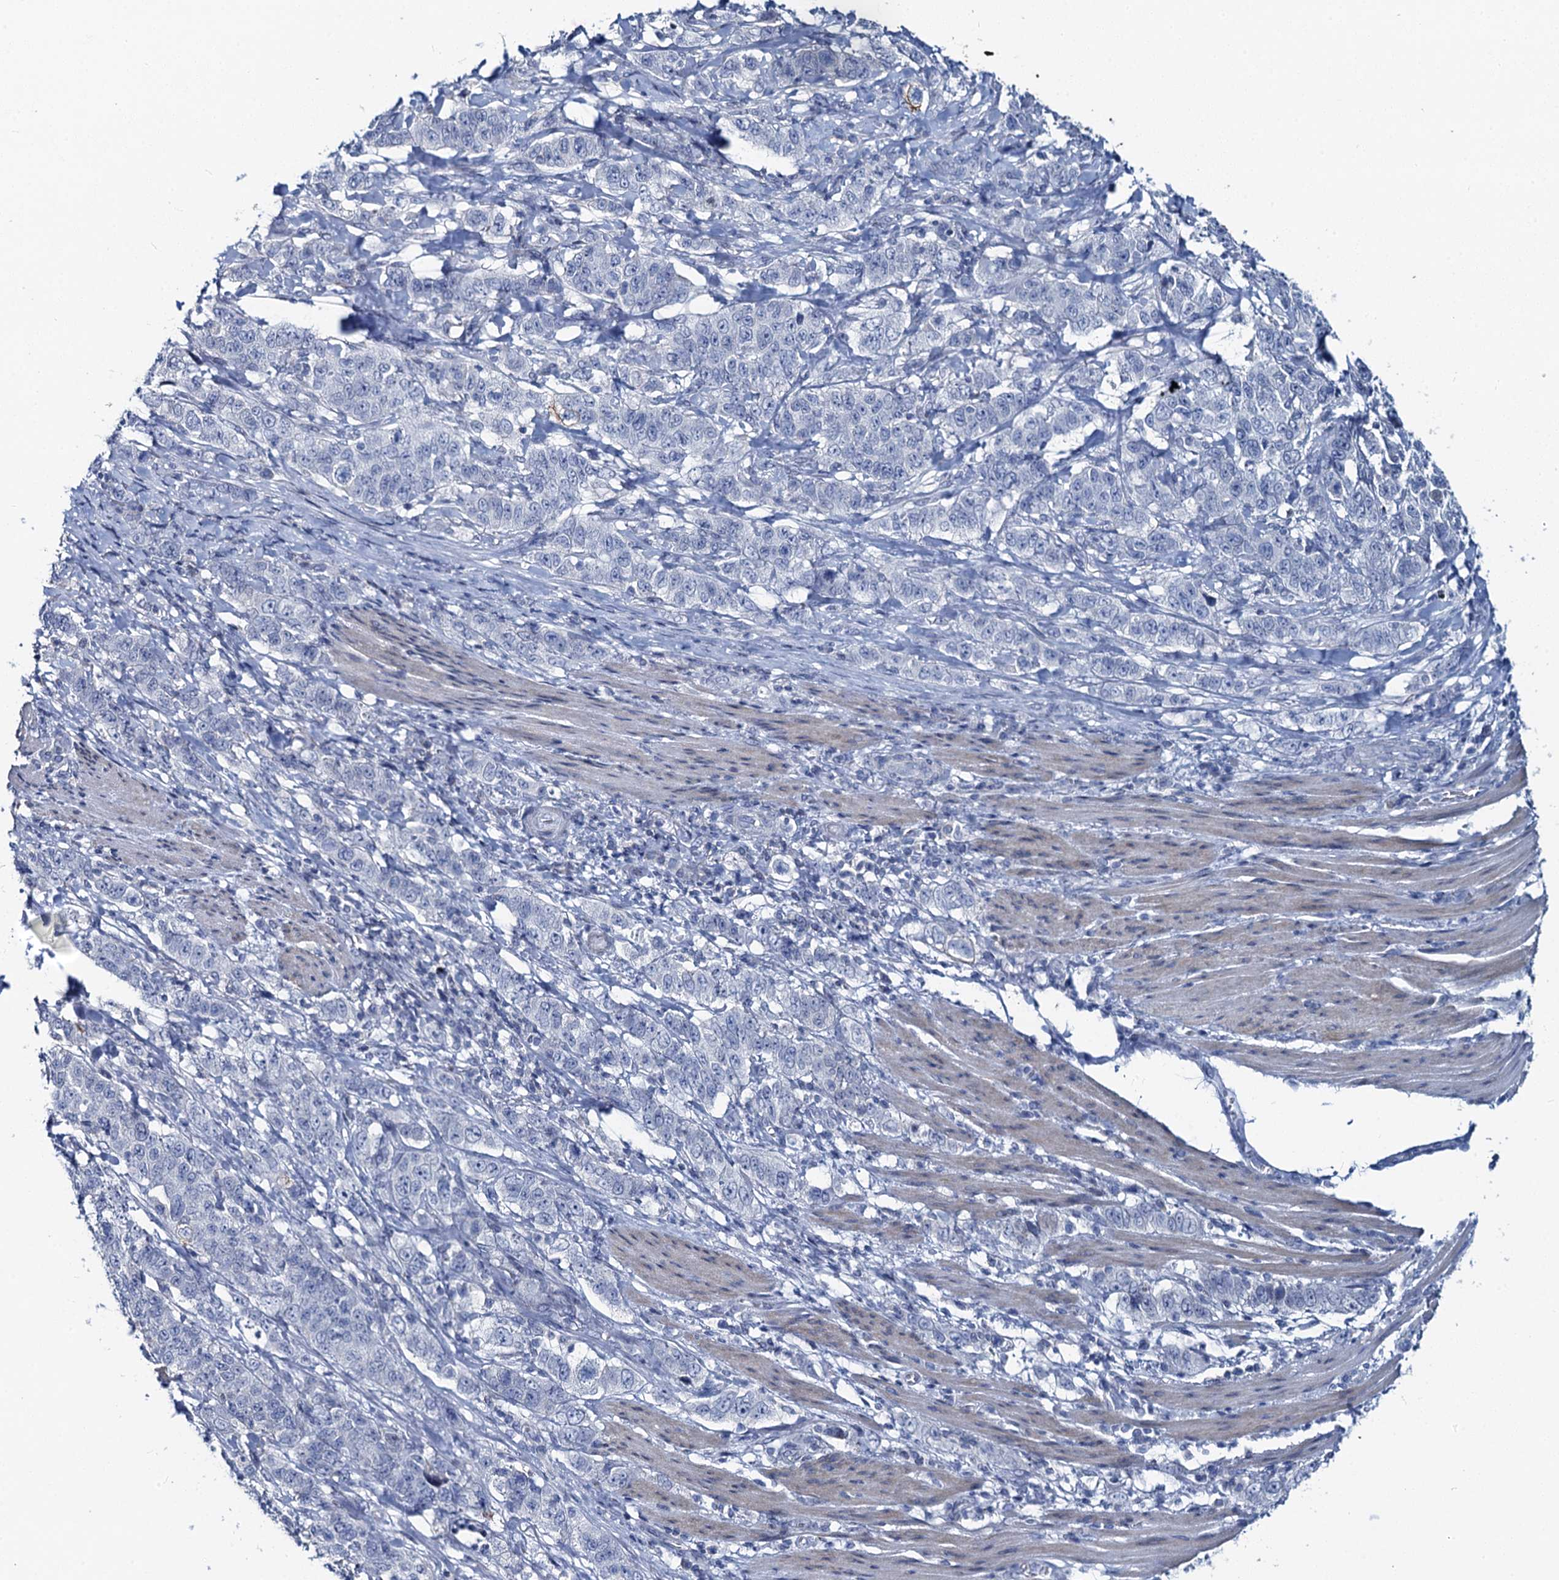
{"staining": {"intensity": "negative", "quantity": "none", "location": "none"}, "tissue": "stomach cancer", "cell_type": "Tumor cells", "image_type": "cancer", "snomed": [{"axis": "morphology", "description": "Adenocarcinoma, NOS"}, {"axis": "topography", "description": "Stomach"}], "caption": "This is an immunohistochemistry (IHC) histopathology image of human adenocarcinoma (stomach). There is no positivity in tumor cells.", "gene": "TOX3", "patient": {"sex": "male", "age": 48}}